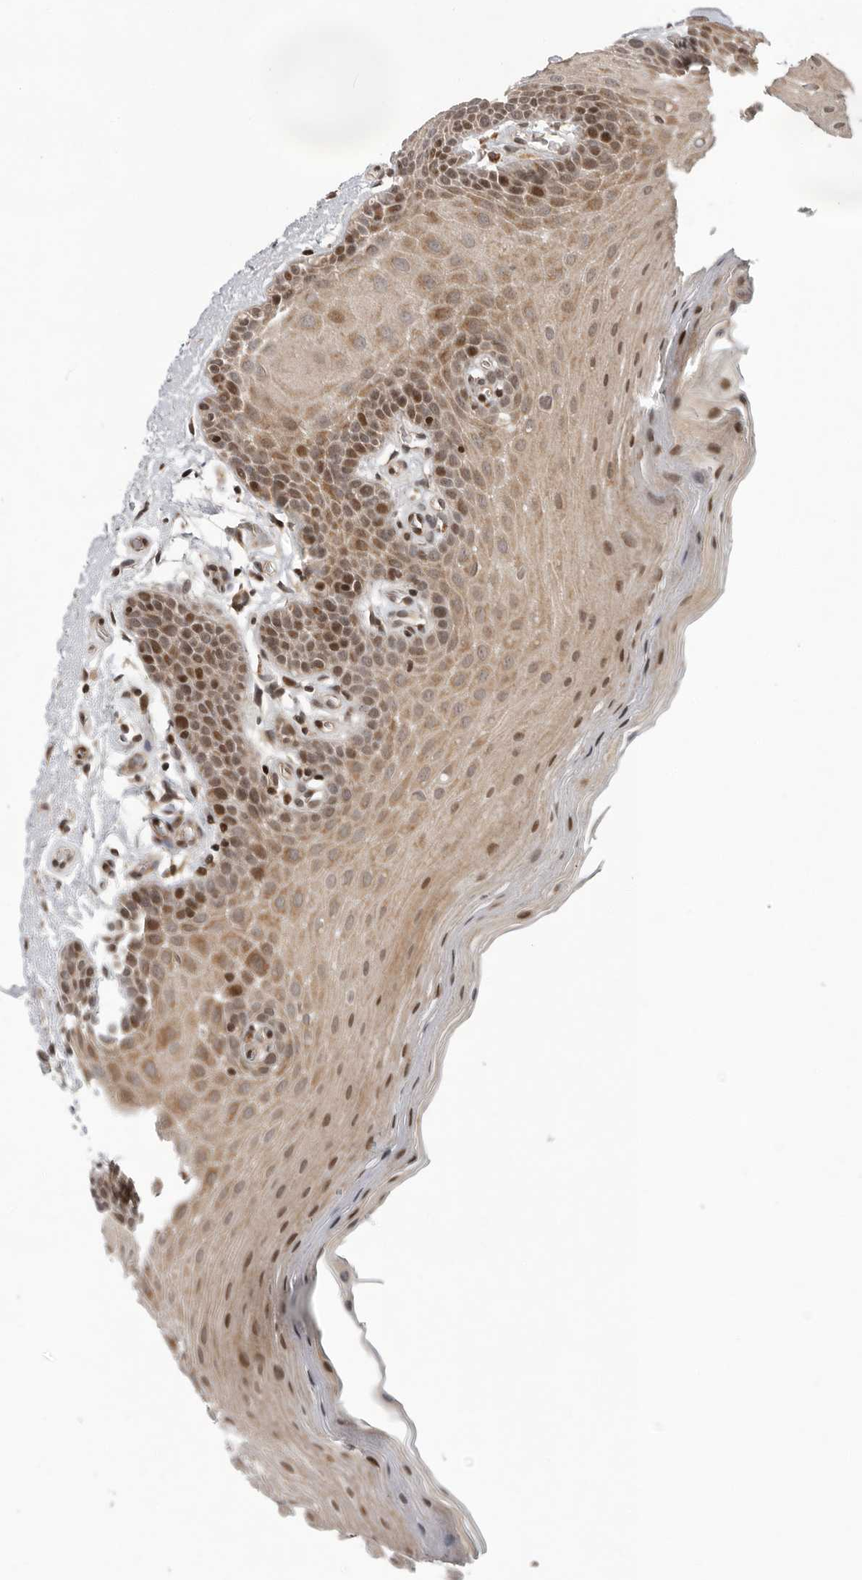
{"staining": {"intensity": "moderate", "quantity": "25%-75%", "location": "cytoplasmic/membranous,nuclear"}, "tissue": "oral mucosa", "cell_type": "Squamous epithelial cells", "image_type": "normal", "snomed": [{"axis": "morphology", "description": "Normal tissue, NOS"}, {"axis": "topography", "description": "Oral tissue"}], "caption": "Immunohistochemistry staining of unremarkable oral mucosa, which exhibits medium levels of moderate cytoplasmic/membranous,nuclear expression in approximately 25%-75% of squamous epithelial cells indicating moderate cytoplasmic/membranous,nuclear protein staining. The staining was performed using DAB (3,3'-diaminobenzidine) (brown) for protein detection and nuclei were counterstained in hematoxylin (blue).", "gene": "RABIF", "patient": {"sex": "male", "age": 62}}